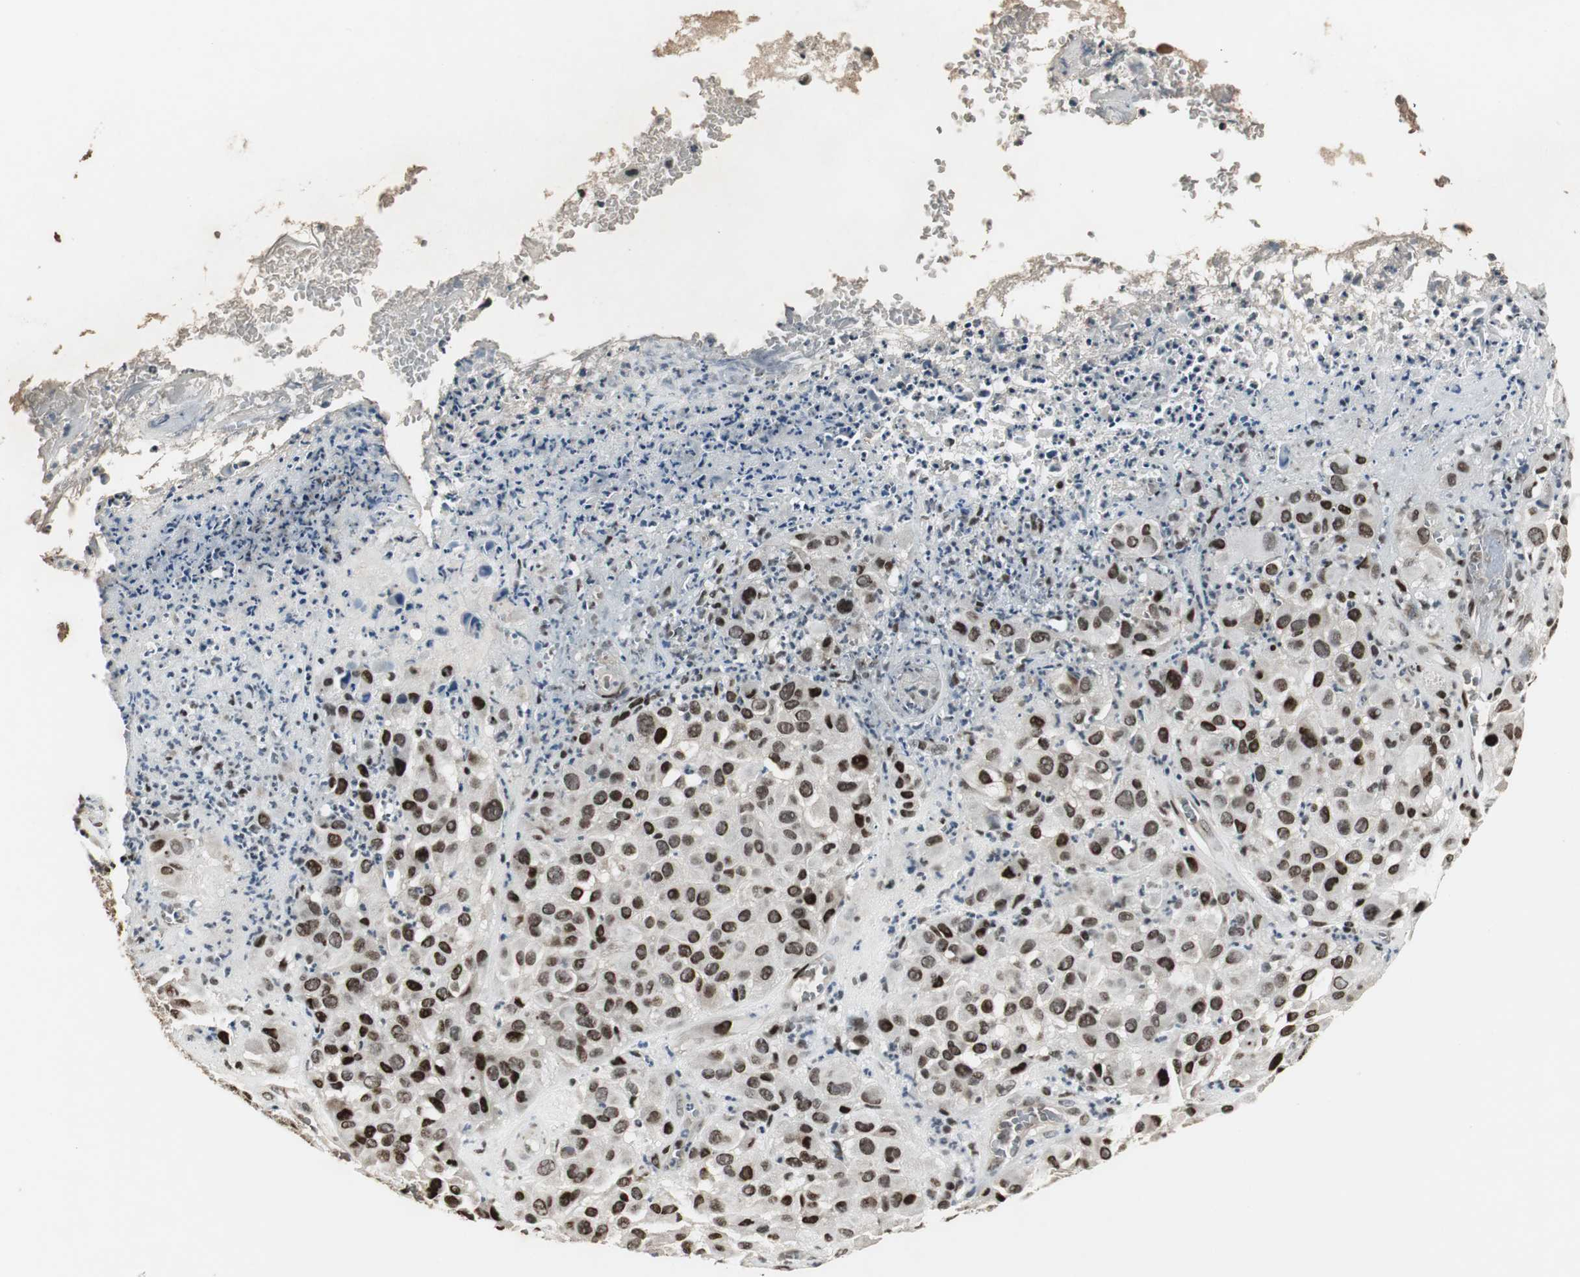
{"staining": {"intensity": "strong", "quantity": ">75%", "location": "nuclear"}, "tissue": "melanoma", "cell_type": "Tumor cells", "image_type": "cancer", "snomed": [{"axis": "morphology", "description": "Malignant melanoma, NOS"}, {"axis": "topography", "description": "Skin"}], "caption": "Immunohistochemical staining of human melanoma demonstrates high levels of strong nuclear protein expression in approximately >75% of tumor cells.", "gene": "TAF5", "patient": {"sex": "female", "age": 21}}